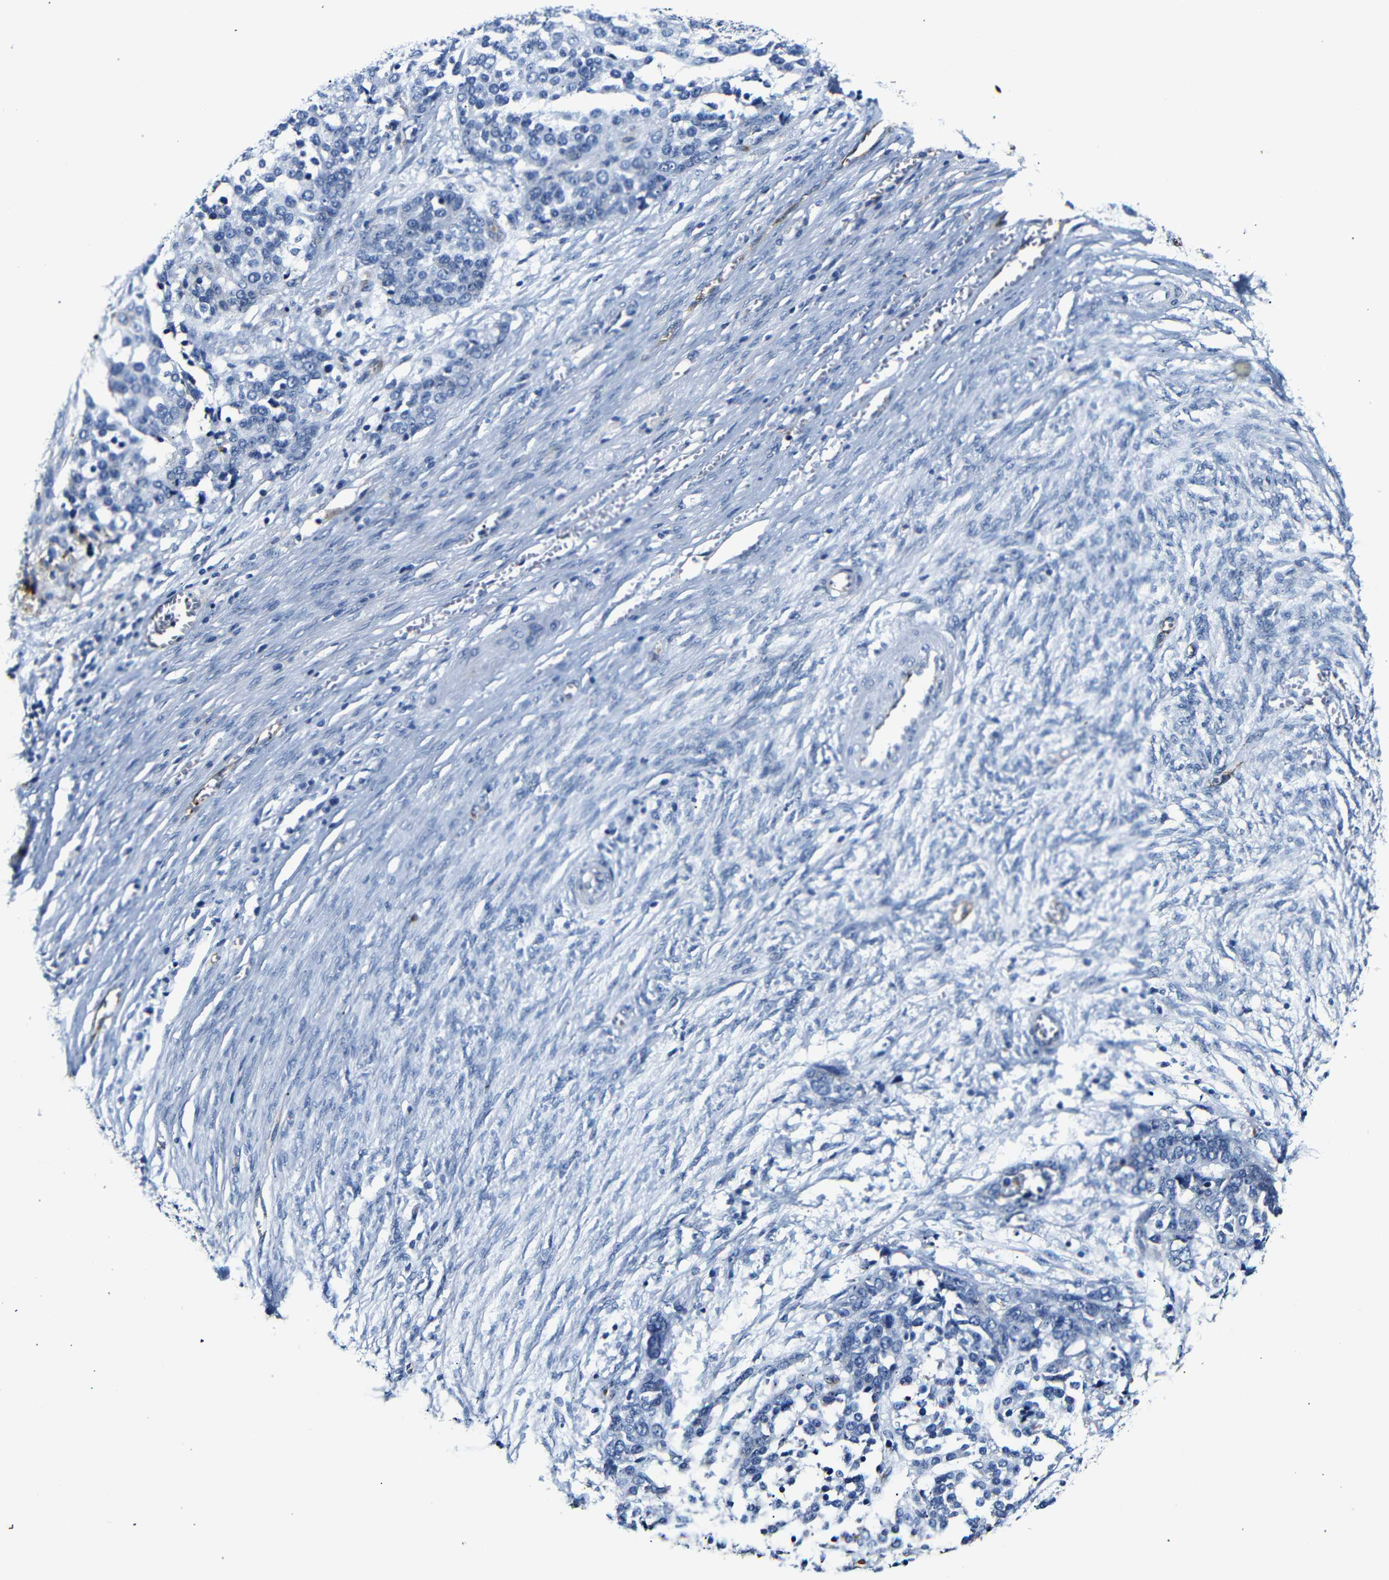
{"staining": {"intensity": "negative", "quantity": "none", "location": "none"}, "tissue": "ovarian cancer", "cell_type": "Tumor cells", "image_type": "cancer", "snomed": [{"axis": "morphology", "description": "Cystadenocarcinoma, serous, NOS"}, {"axis": "topography", "description": "Ovary"}], "caption": "Tumor cells show no significant staining in ovarian serous cystadenocarcinoma.", "gene": "MUC4", "patient": {"sex": "female", "age": 44}}